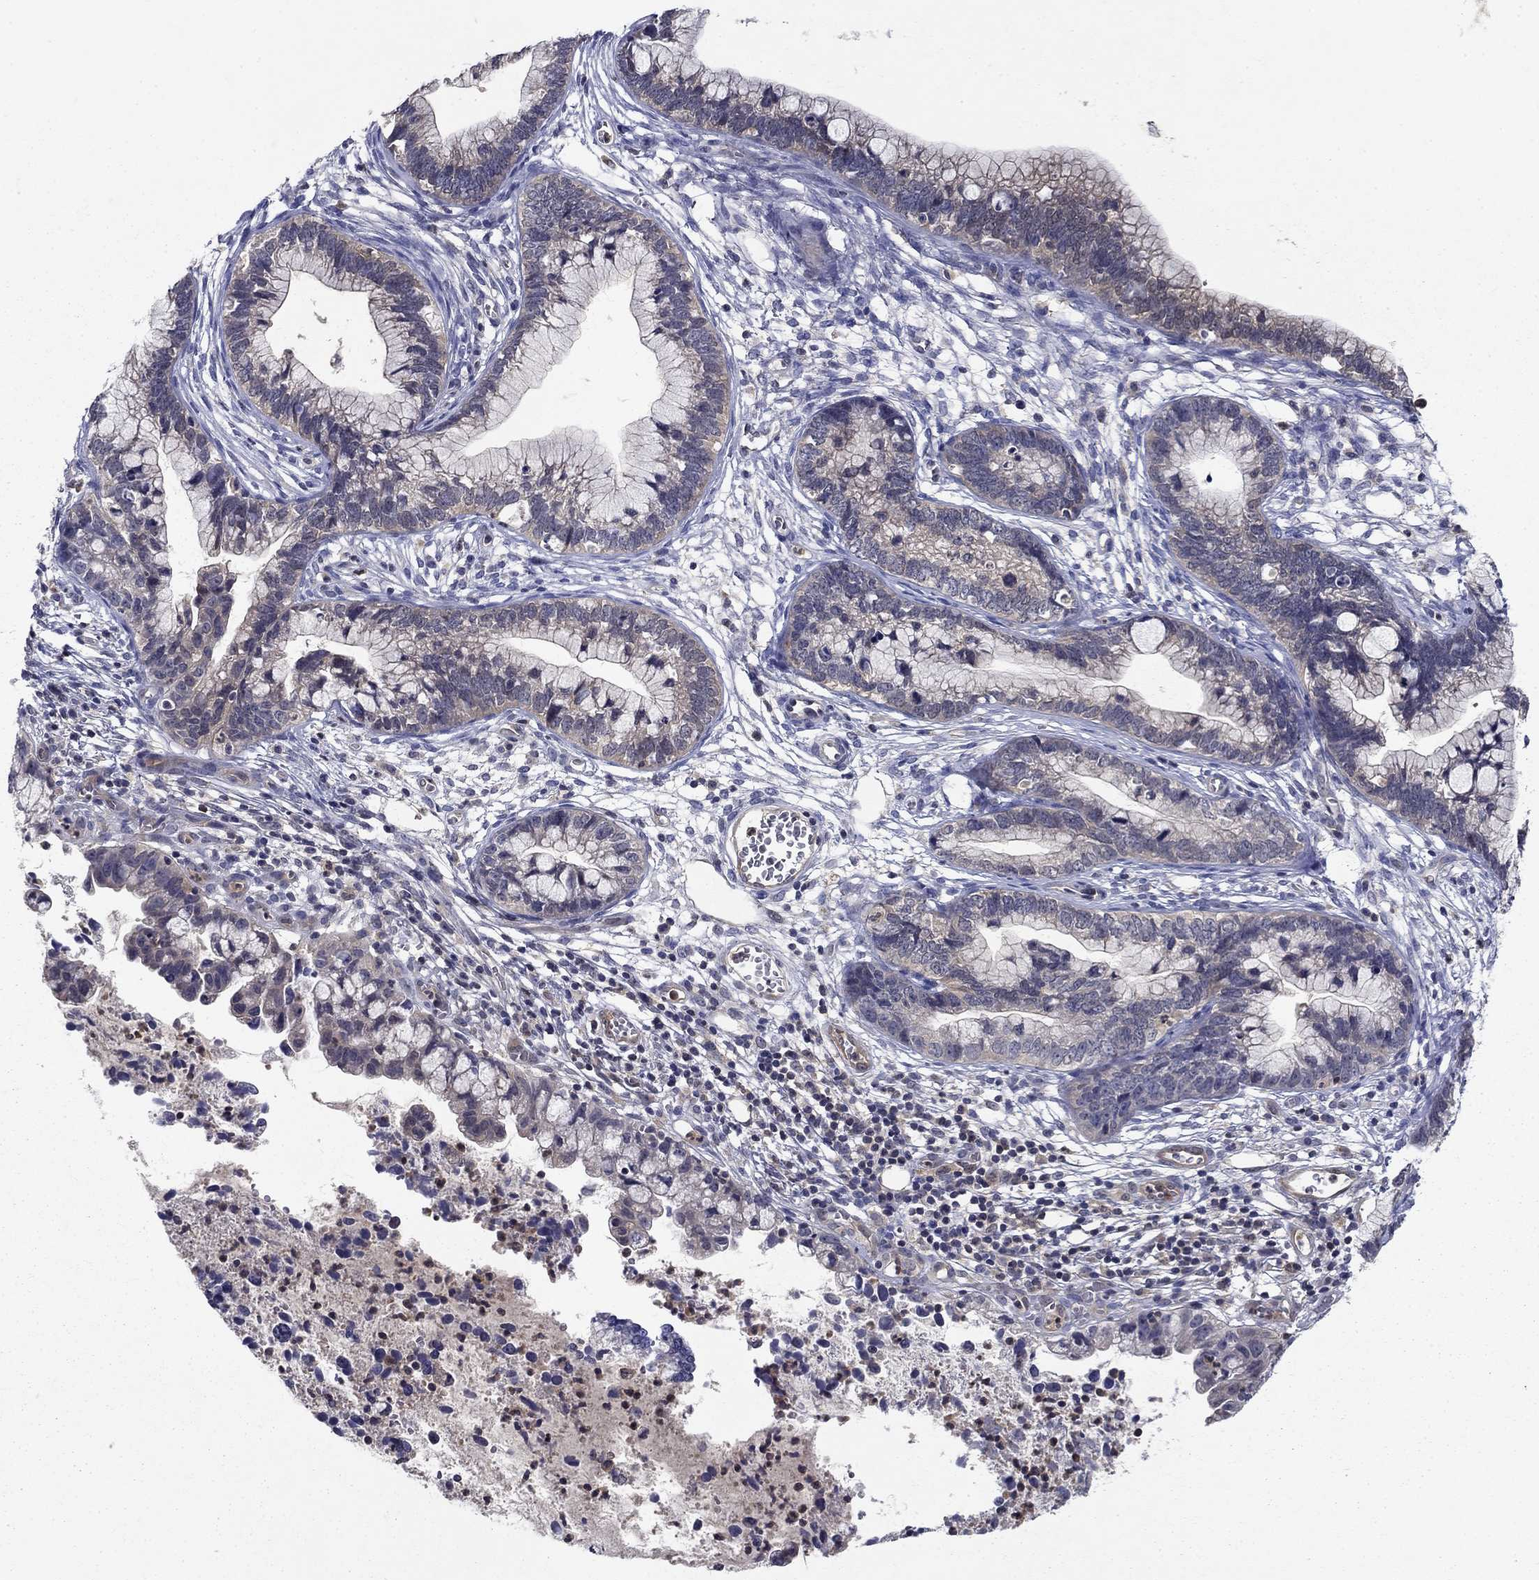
{"staining": {"intensity": "negative", "quantity": "none", "location": "none"}, "tissue": "cervical cancer", "cell_type": "Tumor cells", "image_type": "cancer", "snomed": [{"axis": "morphology", "description": "Adenocarcinoma, NOS"}, {"axis": "topography", "description": "Cervix"}], "caption": "DAB immunohistochemical staining of cervical cancer (adenocarcinoma) displays no significant expression in tumor cells. (DAB immunohistochemistry with hematoxylin counter stain).", "gene": "GLTP", "patient": {"sex": "female", "age": 44}}